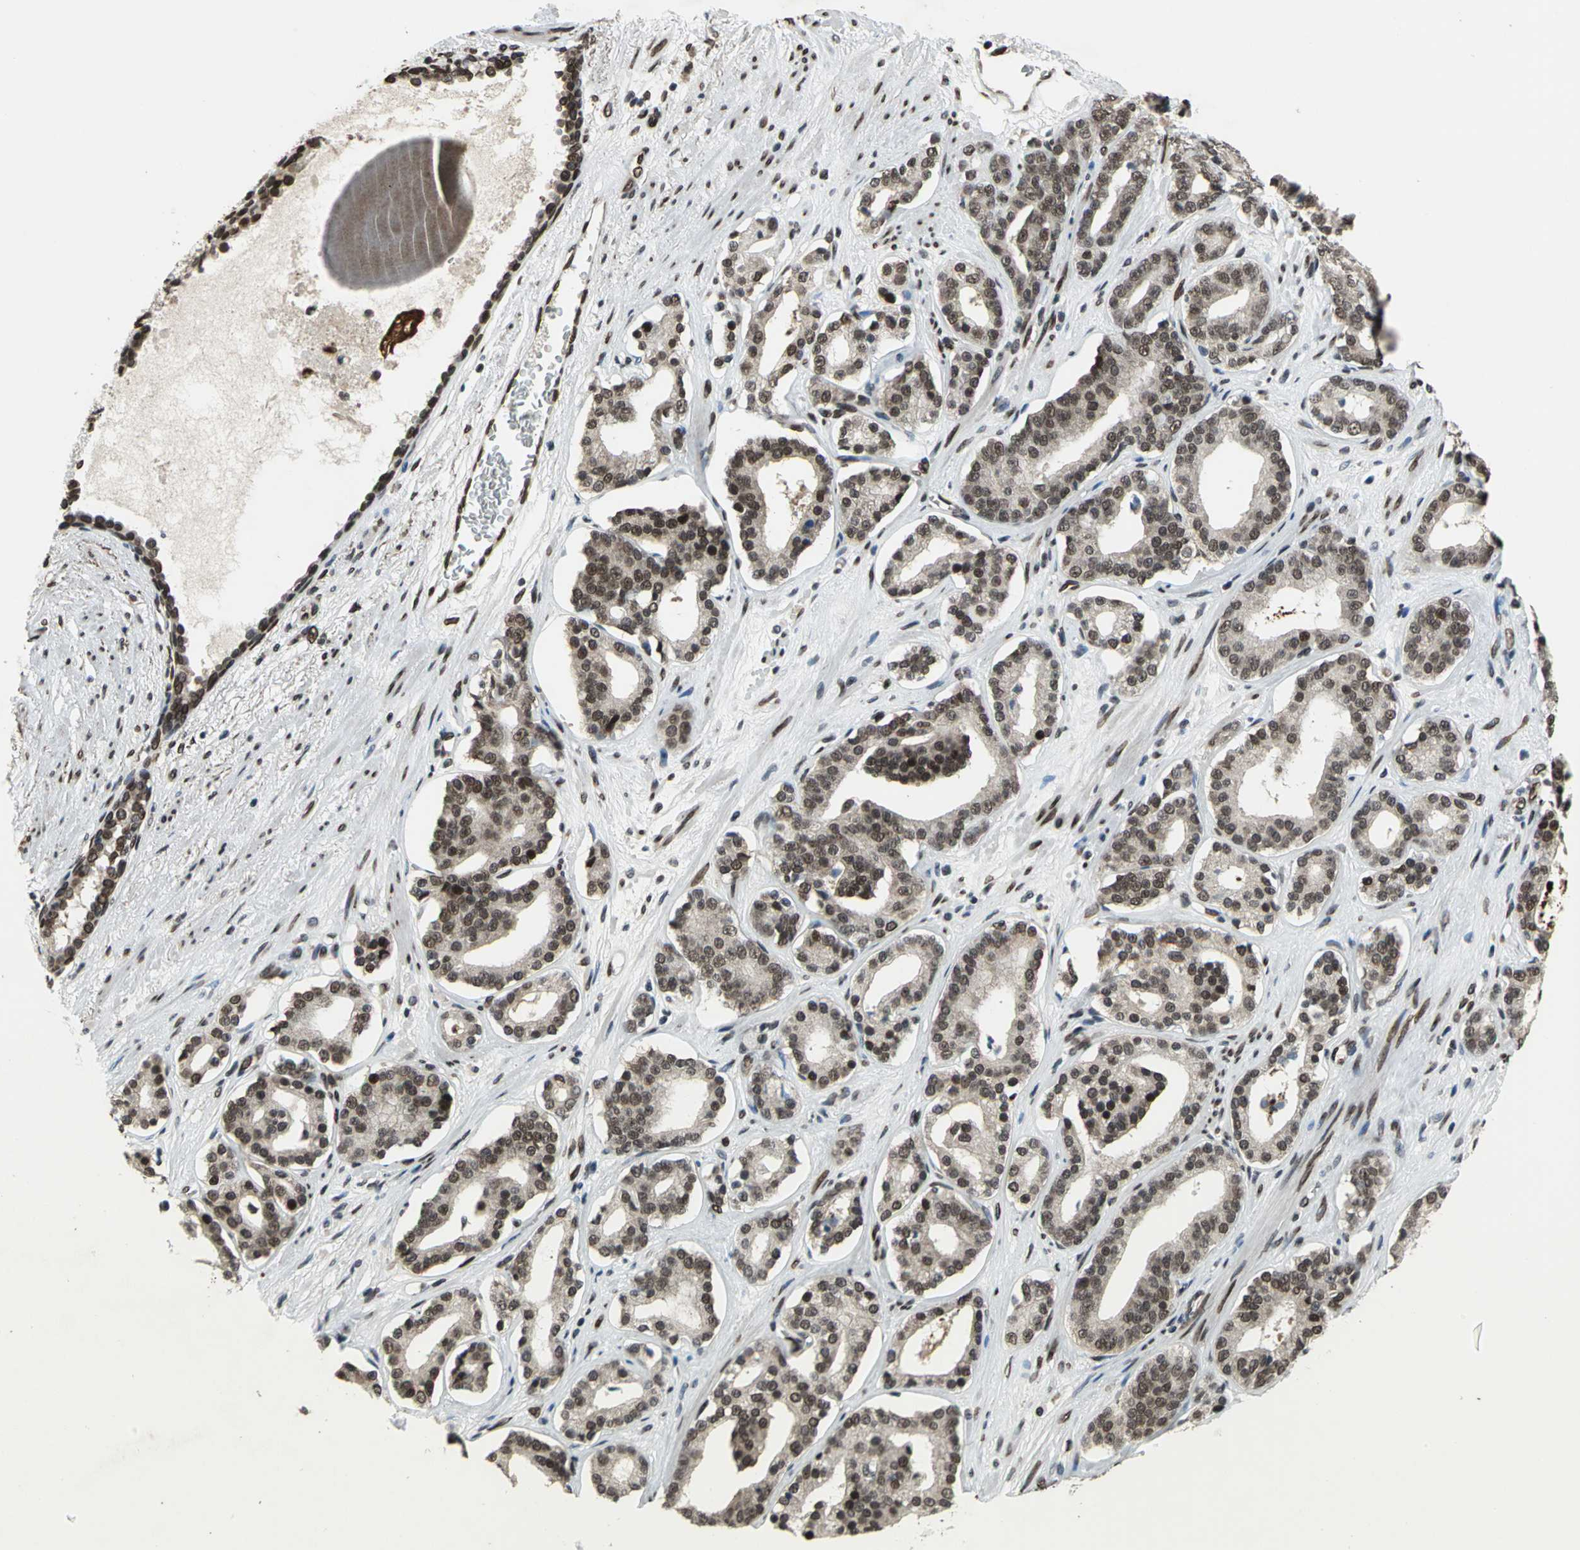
{"staining": {"intensity": "strong", "quantity": ">75%", "location": "cytoplasmic/membranous,nuclear"}, "tissue": "prostate cancer", "cell_type": "Tumor cells", "image_type": "cancer", "snomed": [{"axis": "morphology", "description": "Adenocarcinoma, Low grade"}, {"axis": "topography", "description": "Prostate"}], "caption": "Protein expression analysis of human prostate cancer (adenocarcinoma (low-grade)) reveals strong cytoplasmic/membranous and nuclear positivity in about >75% of tumor cells. The staining was performed using DAB (3,3'-diaminobenzidine), with brown indicating positive protein expression. Nuclei are stained blue with hematoxylin.", "gene": "ISY1", "patient": {"sex": "male", "age": 63}}